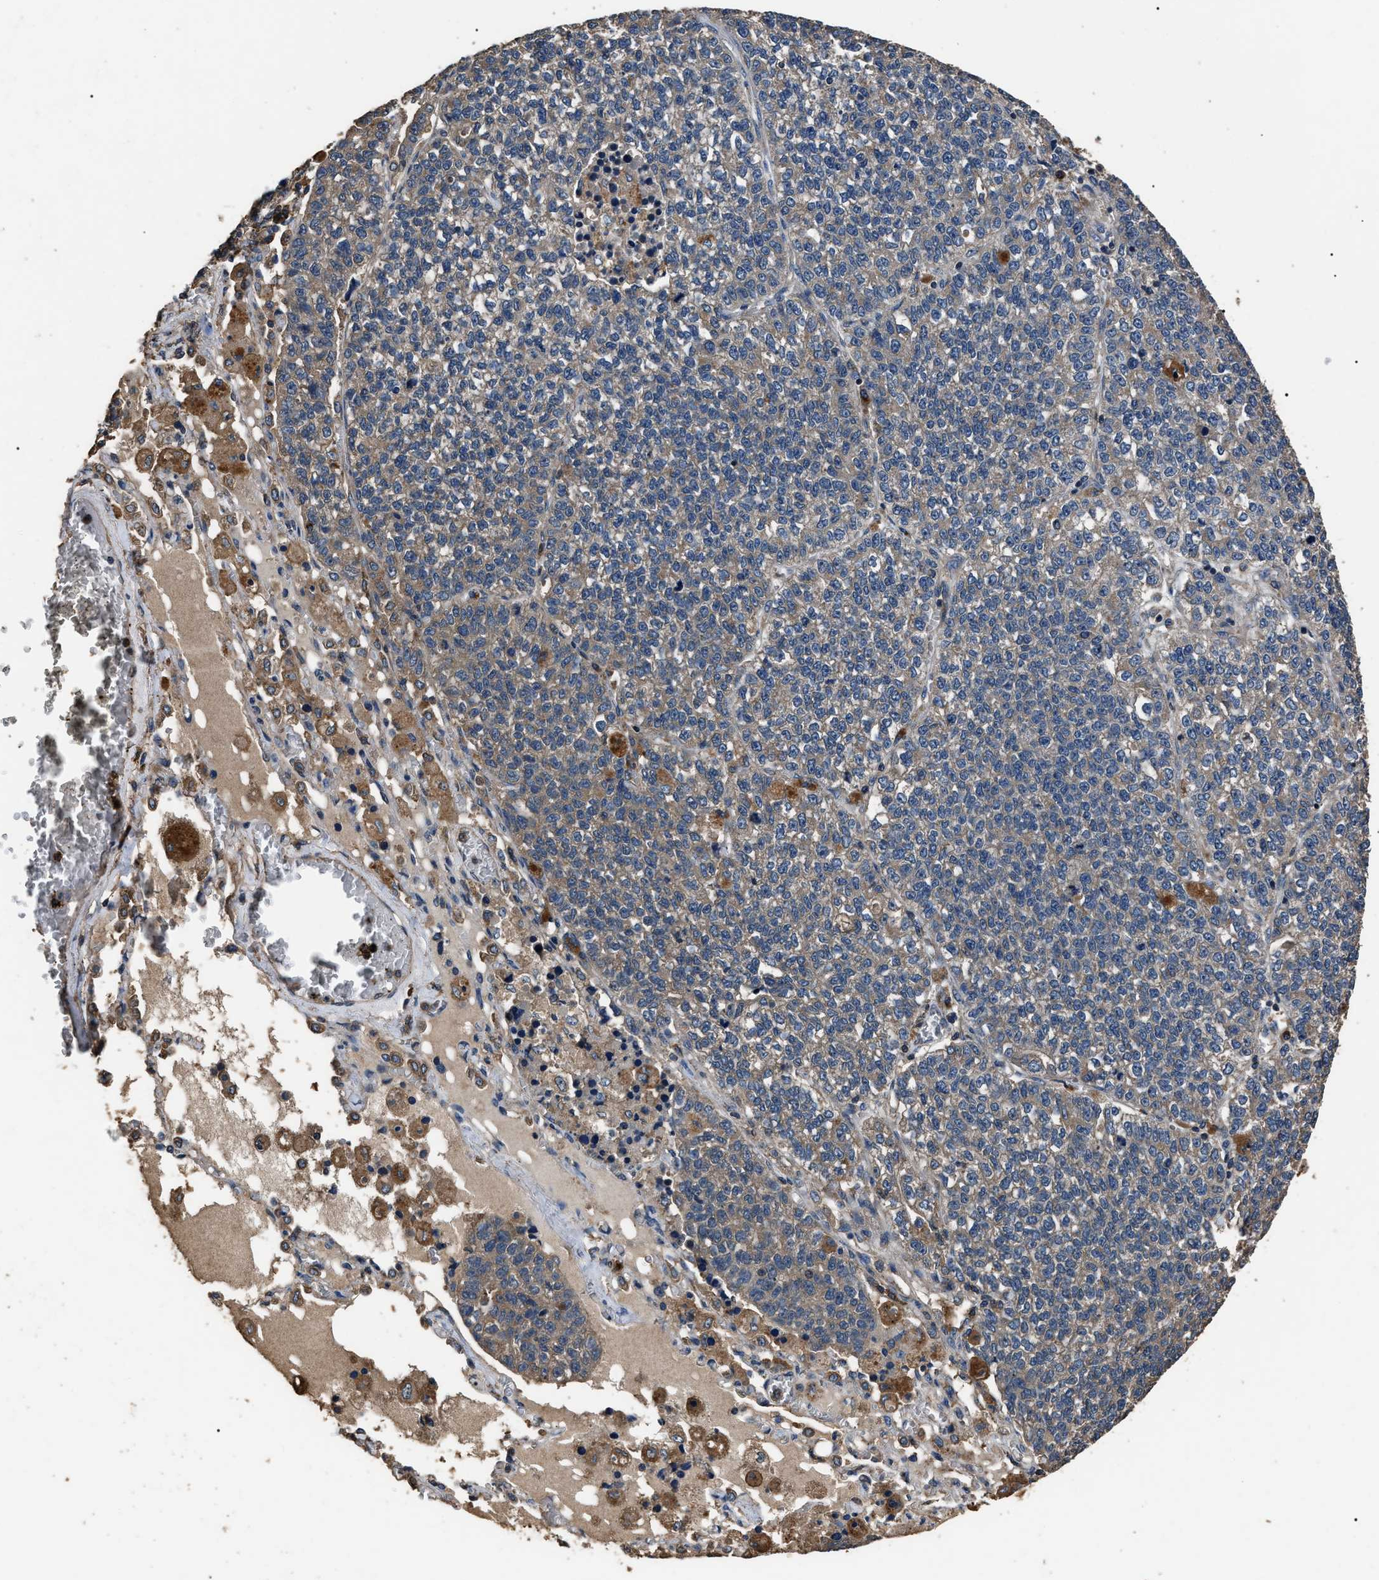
{"staining": {"intensity": "weak", "quantity": ">75%", "location": "cytoplasmic/membranous"}, "tissue": "lung cancer", "cell_type": "Tumor cells", "image_type": "cancer", "snomed": [{"axis": "morphology", "description": "Adenocarcinoma, NOS"}, {"axis": "topography", "description": "Lung"}], "caption": "A low amount of weak cytoplasmic/membranous staining is appreciated in about >75% of tumor cells in lung cancer (adenocarcinoma) tissue. The staining was performed using DAB, with brown indicating positive protein expression. Nuclei are stained blue with hematoxylin.", "gene": "RNF216", "patient": {"sex": "male", "age": 49}}